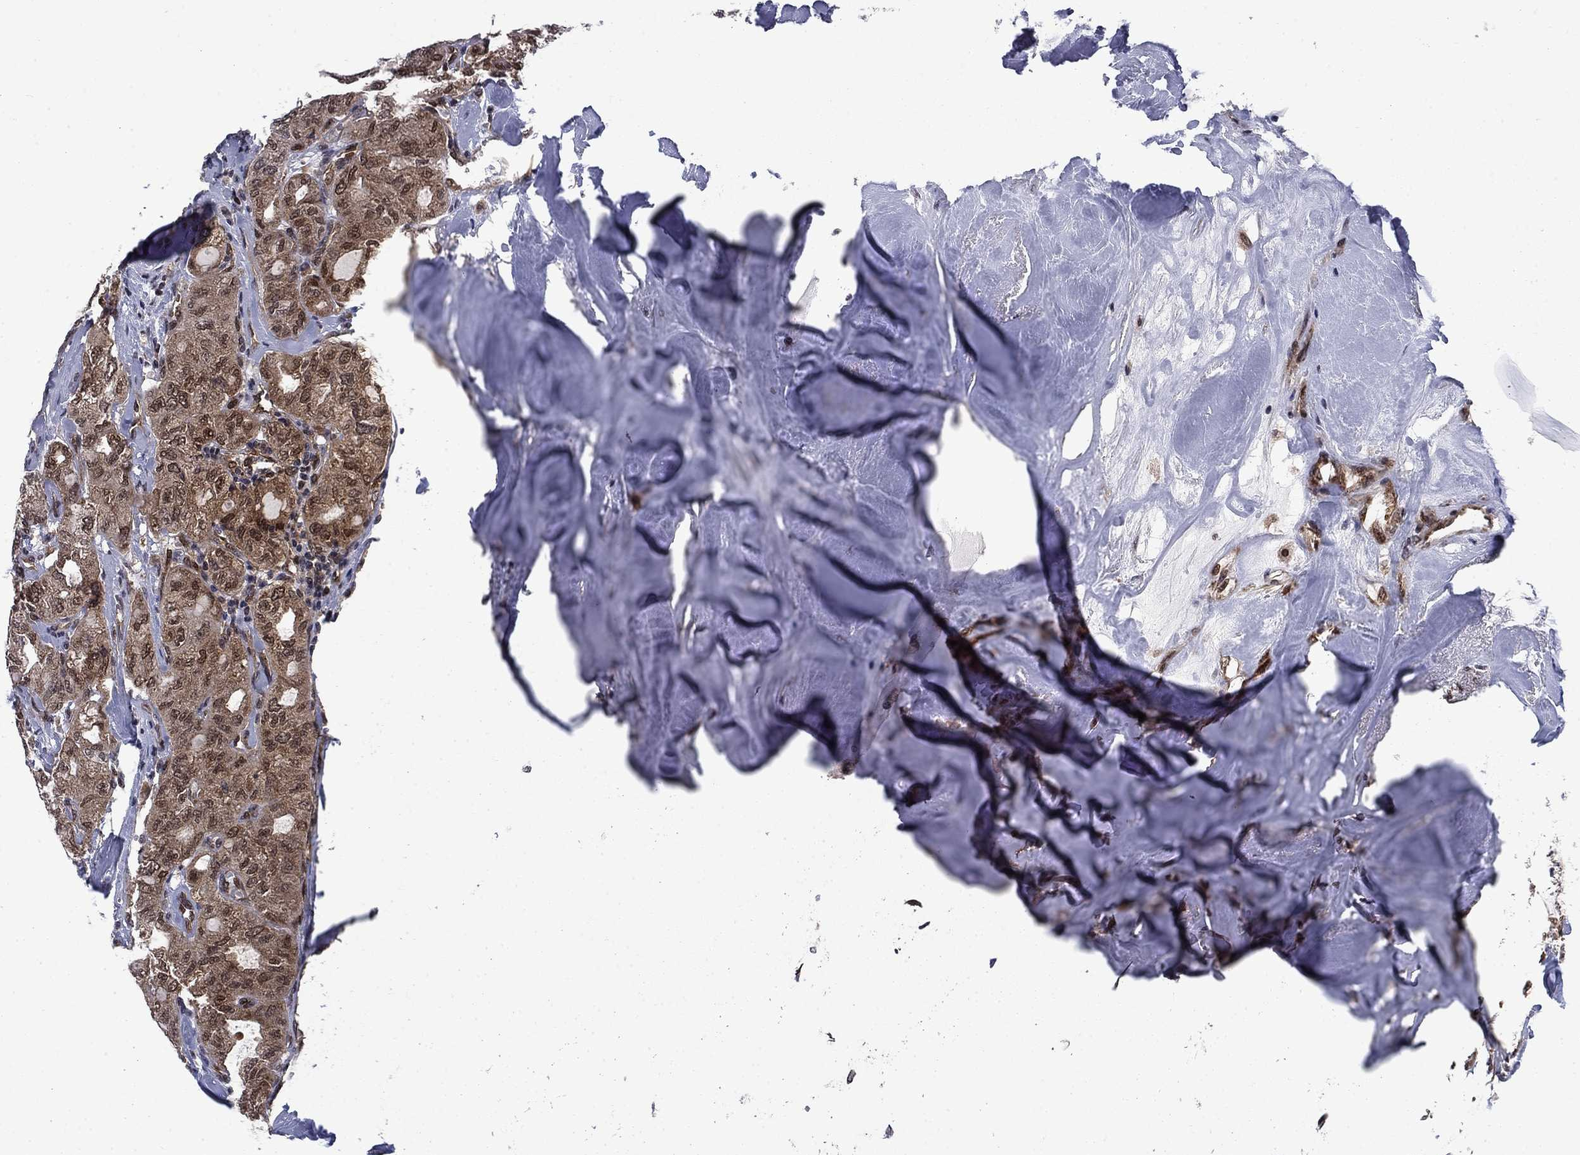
{"staining": {"intensity": "moderate", "quantity": ">75%", "location": "cytoplasmic/membranous,nuclear"}, "tissue": "thyroid cancer", "cell_type": "Tumor cells", "image_type": "cancer", "snomed": [{"axis": "morphology", "description": "Follicular adenoma carcinoma, NOS"}, {"axis": "topography", "description": "Thyroid gland"}], "caption": "Immunohistochemistry image of thyroid cancer stained for a protein (brown), which demonstrates medium levels of moderate cytoplasmic/membranous and nuclear staining in about >75% of tumor cells.", "gene": "DNAJA1", "patient": {"sex": "male", "age": 75}}